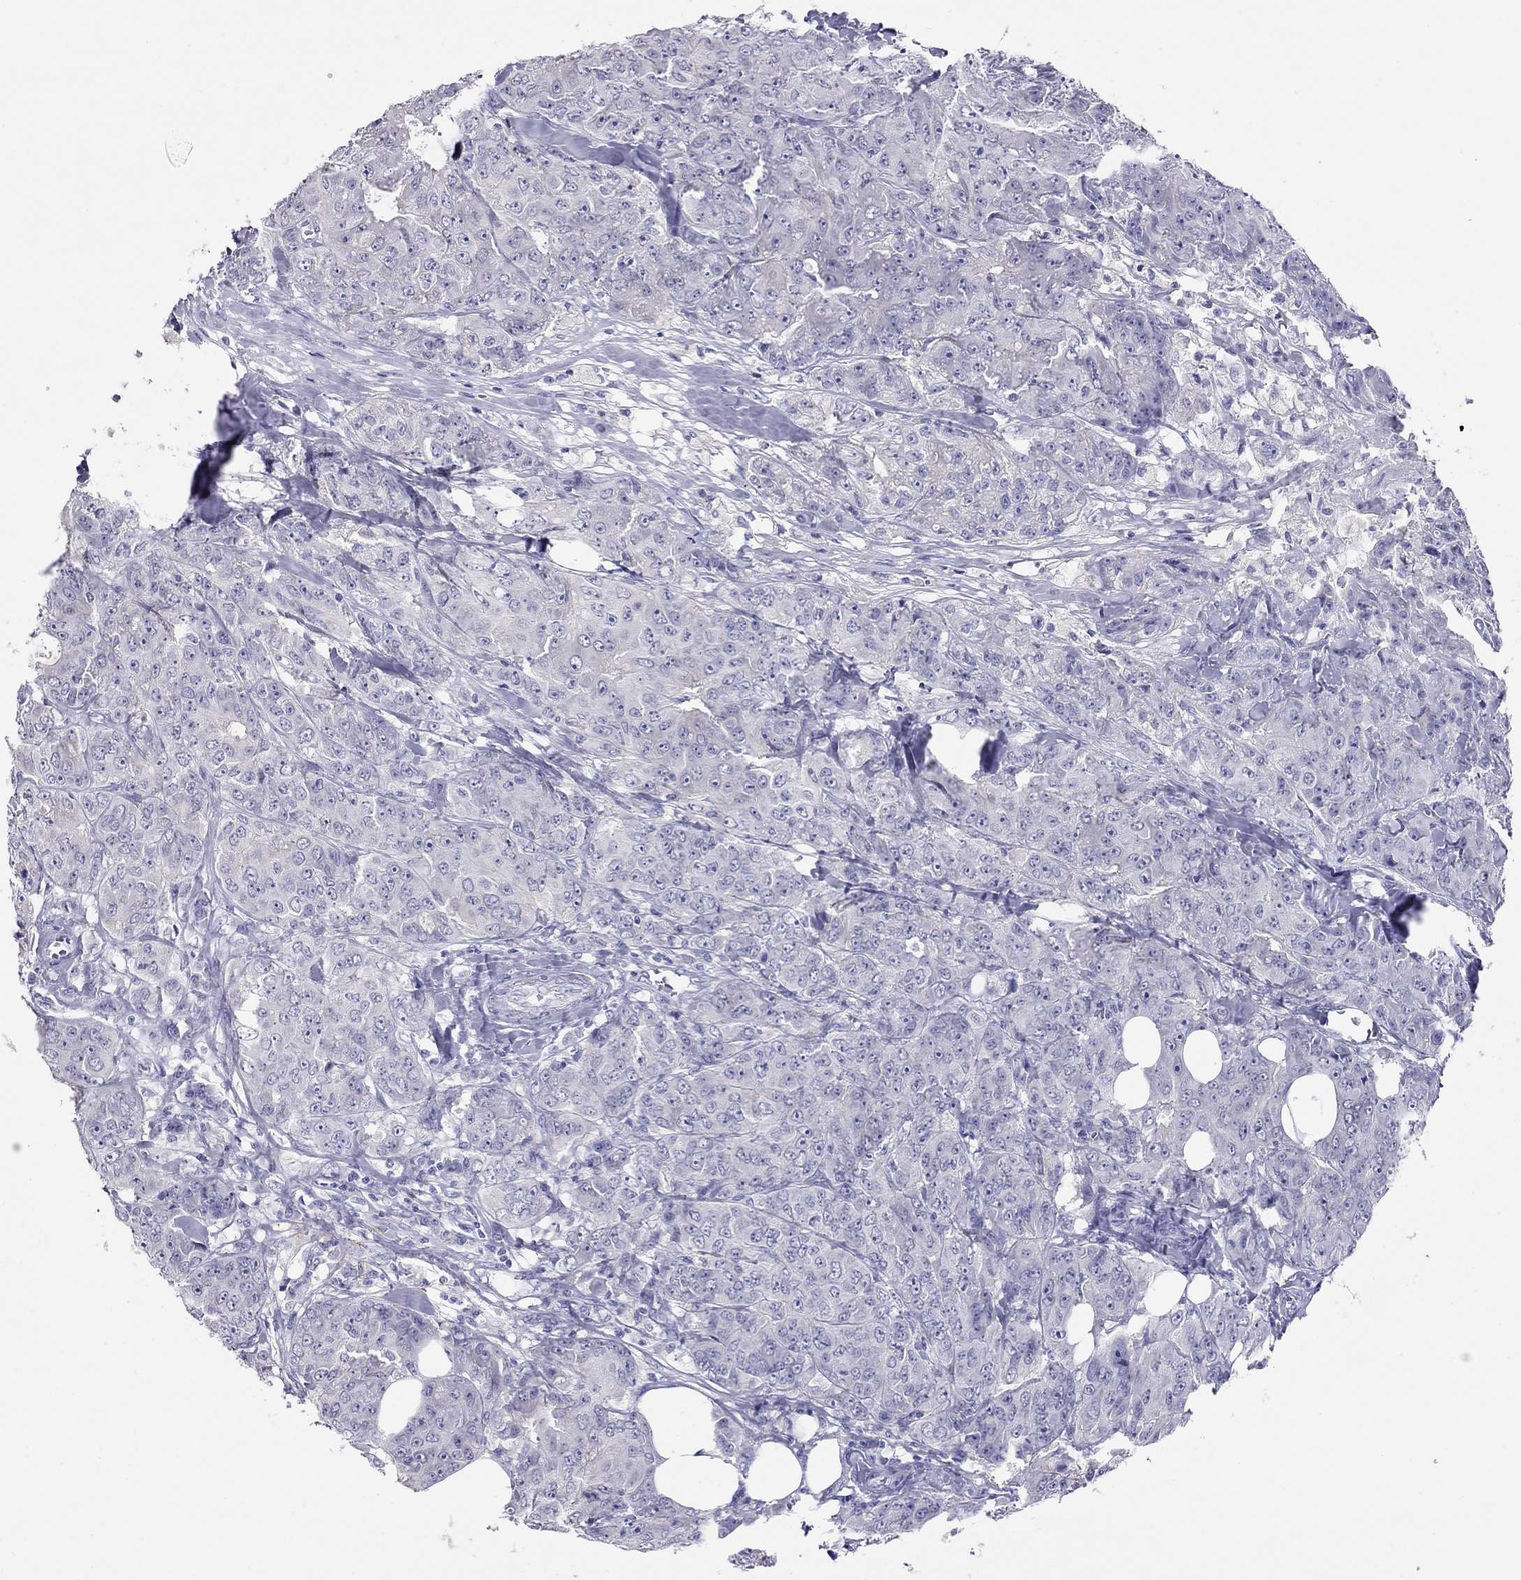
{"staining": {"intensity": "negative", "quantity": "none", "location": "none"}, "tissue": "breast cancer", "cell_type": "Tumor cells", "image_type": "cancer", "snomed": [{"axis": "morphology", "description": "Duct carcinoma"}, {"axis": "topography", "description": "Breast"}], "caption": "Immunohistochemistry (IHC) photomicrograph of human breast cancer (infiltrating ductal carcinoma) stained for a protein (brown), which displays no staining in tumor cells. (DAB (3,3'-diaminobenzidine) IHC, high magnification).", "gene": "CAPNS2", "patient": {"sex": "female", "age": 43}}